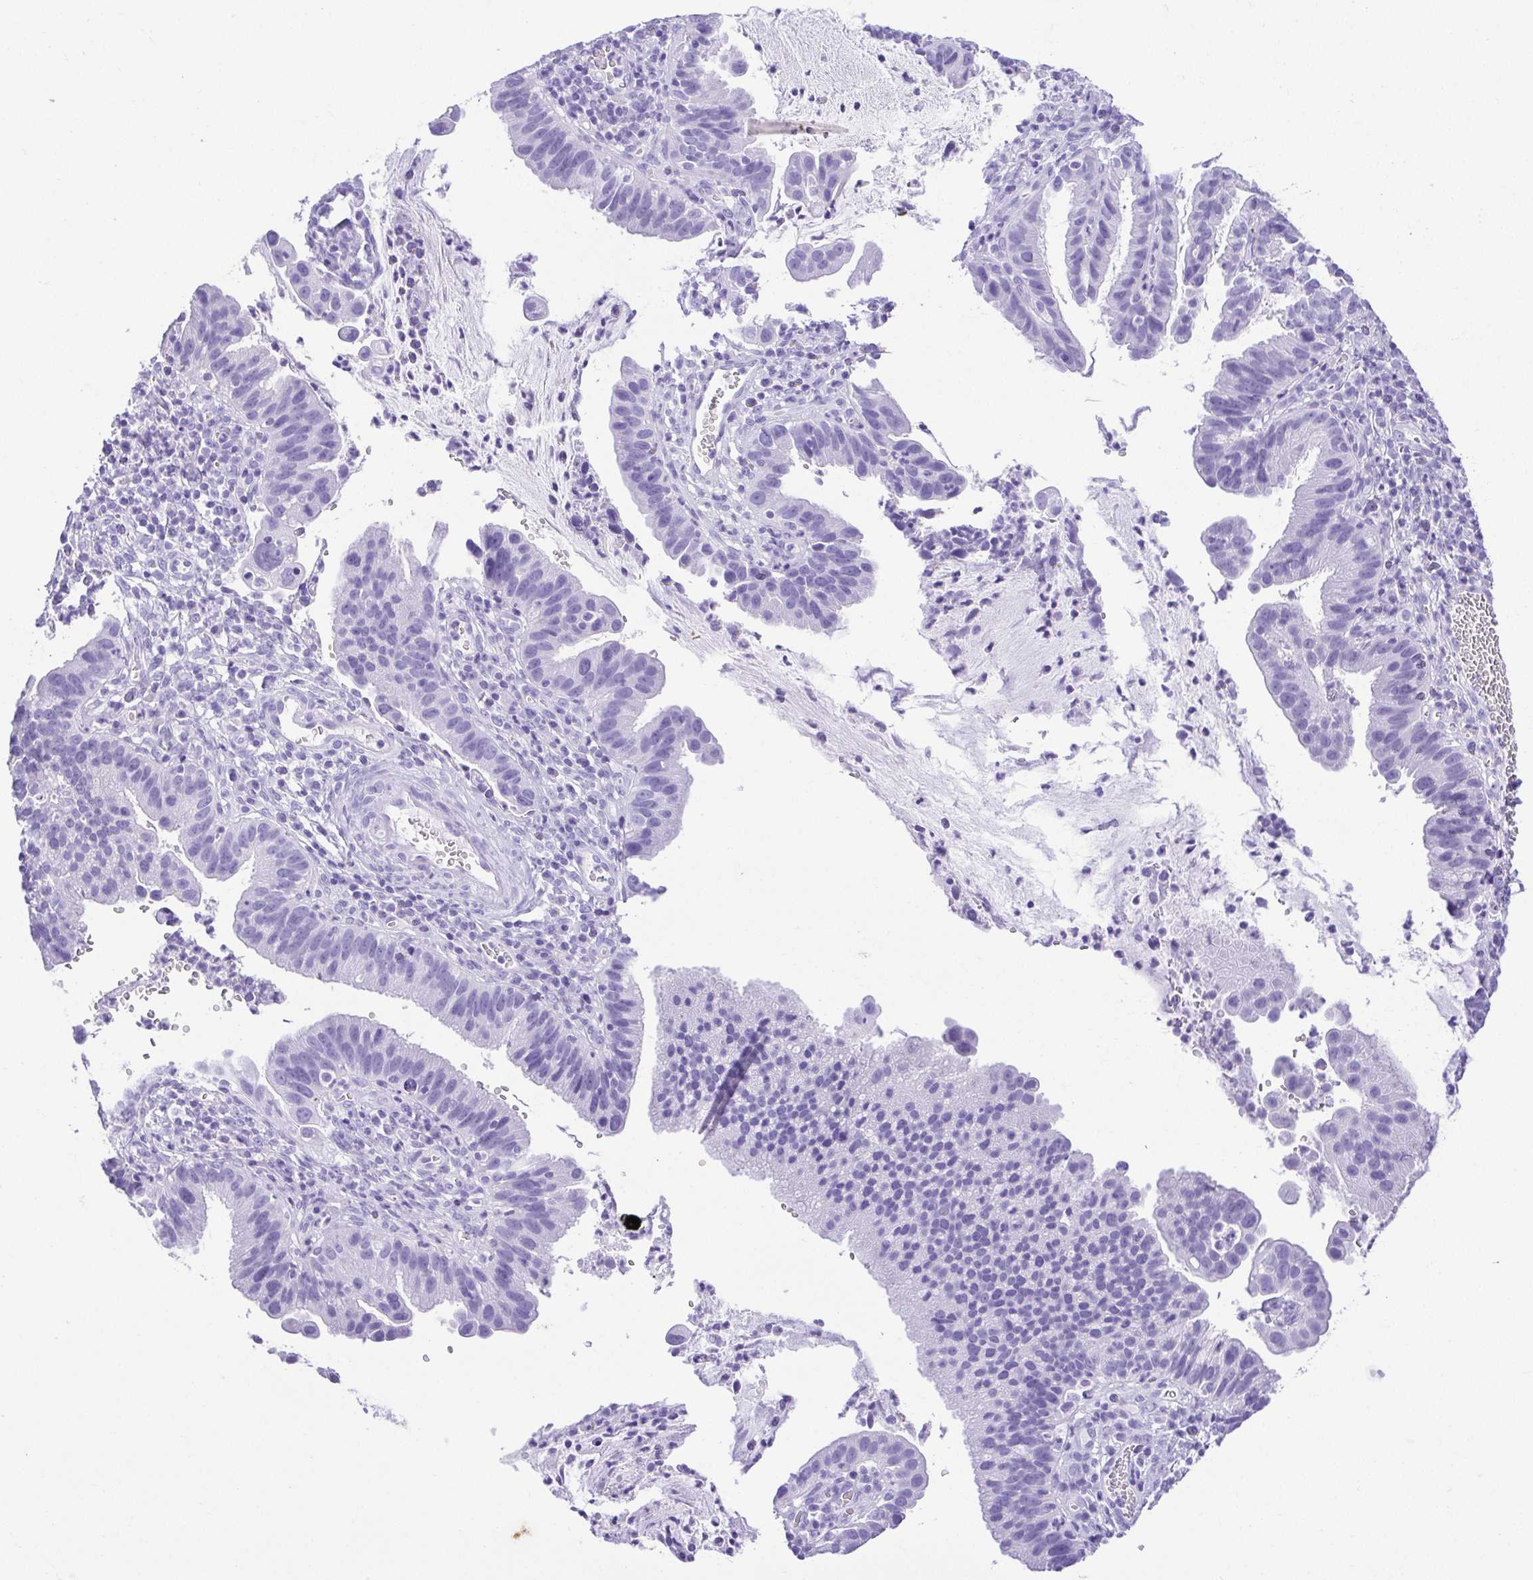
{"staining": {"intensity": "negative", "quantity": "none", "location": "none"}, "tissue": "cervical cancer", "cell_type": "Tumor cells", "image_type": "cancer", "snomed": [{"axis": "morphology", "description": "Adenocarcinoma, NOS"}, {"axis": "topography", "description": "Cervix"}], "caption": "Cervical adenocarcinoma stained for a protein using immunohistochemistry (IHC) shows no positivity tumor cells.", "gene": "CDSN", "patient": {"sex": "female", "age": 34}}